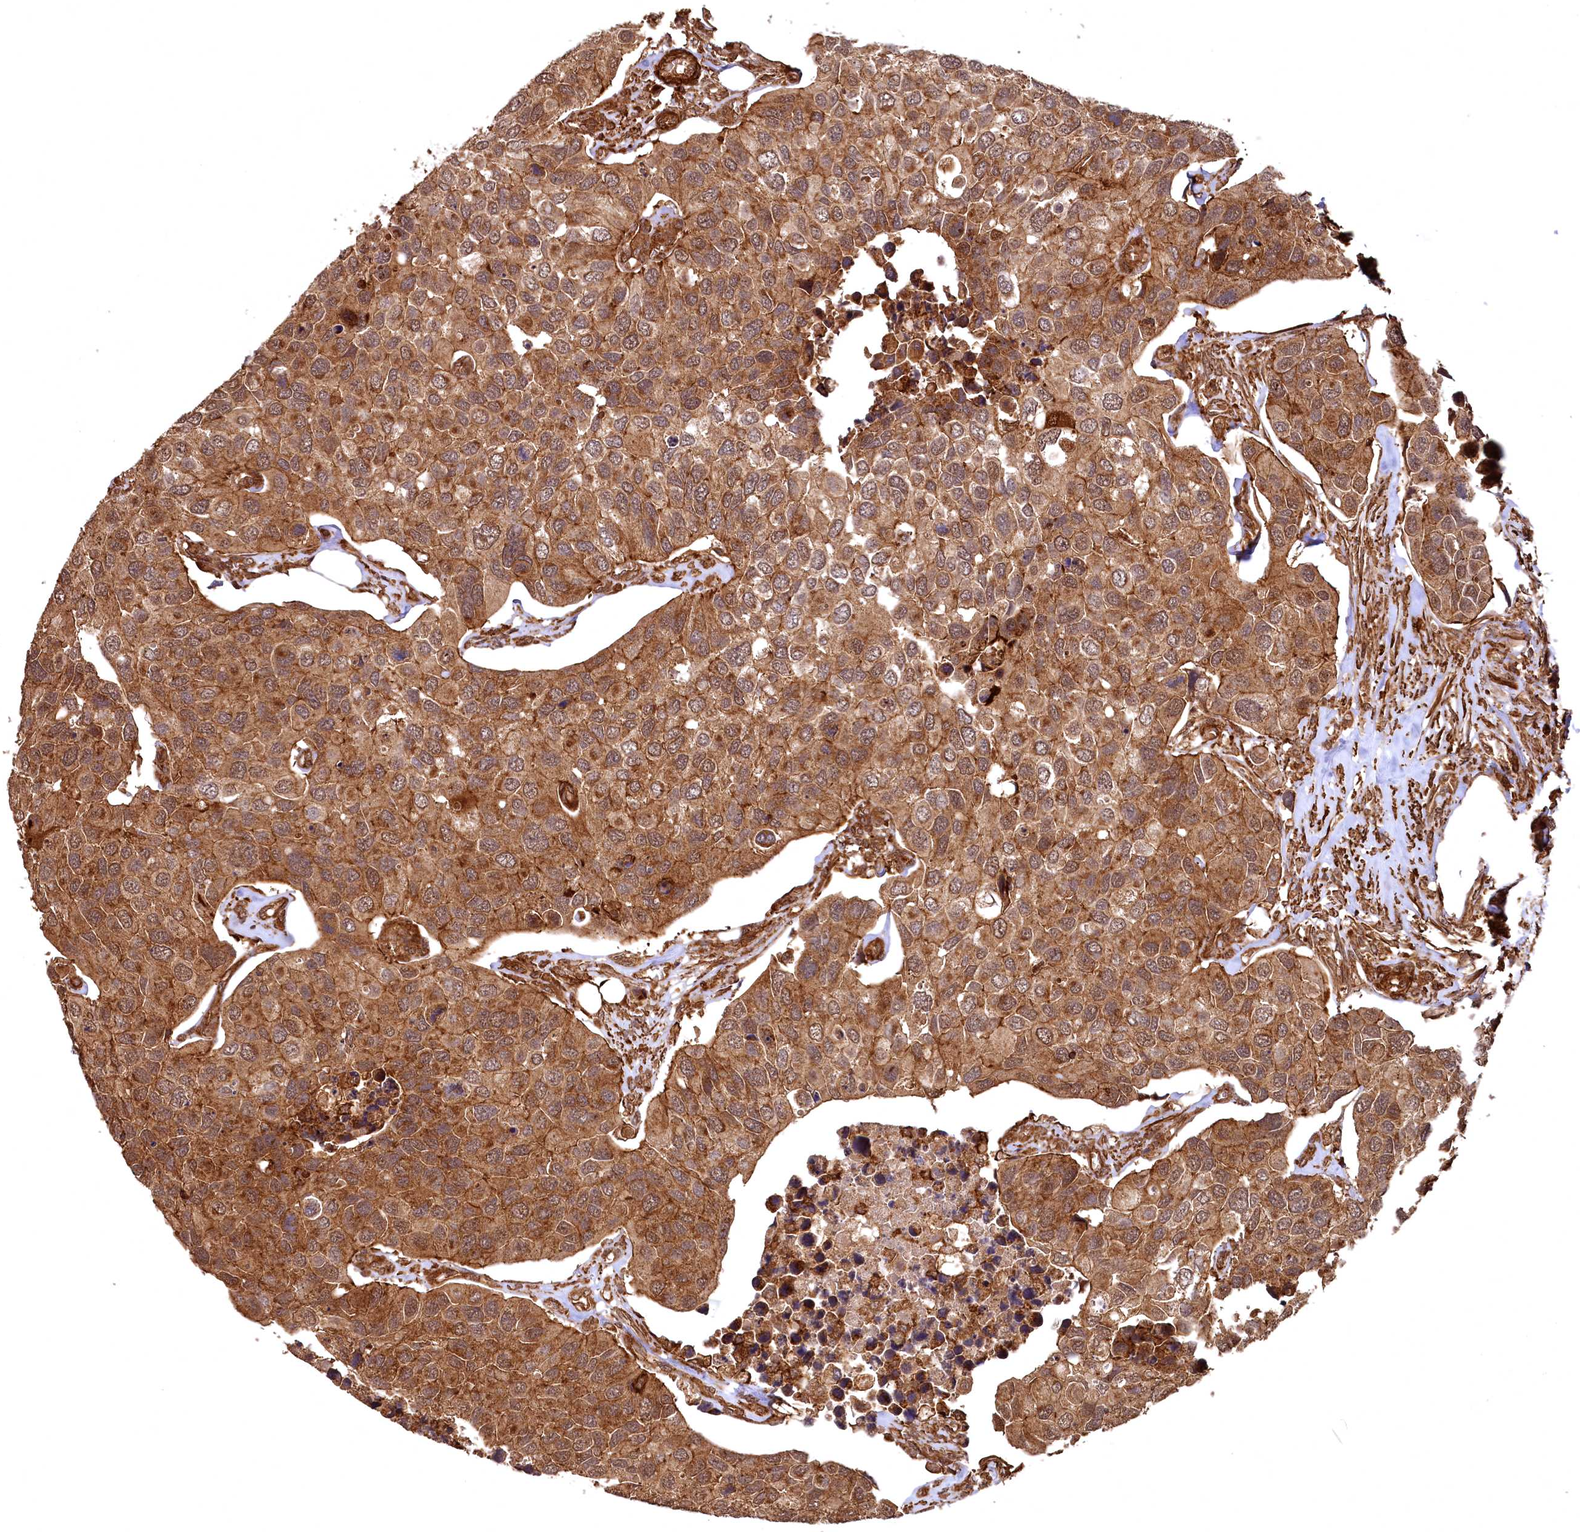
{"staining": {"intensity": "moderate", "quantity": ">75%", "location": "cytoplasmic/membranous"}, "tissue": "urothelial cancer", "cell_type": "Tumor cells", "image_type": "cancer", "snomed": [{"axis": "morphology", "description": "Urothelial carcinoma, High grade"}, {"axis": "topography", "description": "Urinary bladder"}], "caption": "Immunohistochemistry (IHC) of human urothelial cancer exhibits medium levels of moderate cytoplasmic/membranous positivity in about >75% of tumor cells. The protein of interest is shown in brown color, while the nuclei are stained blue.", "gene": "STUB1", "patient": {"sex": "male", "age": 74}}